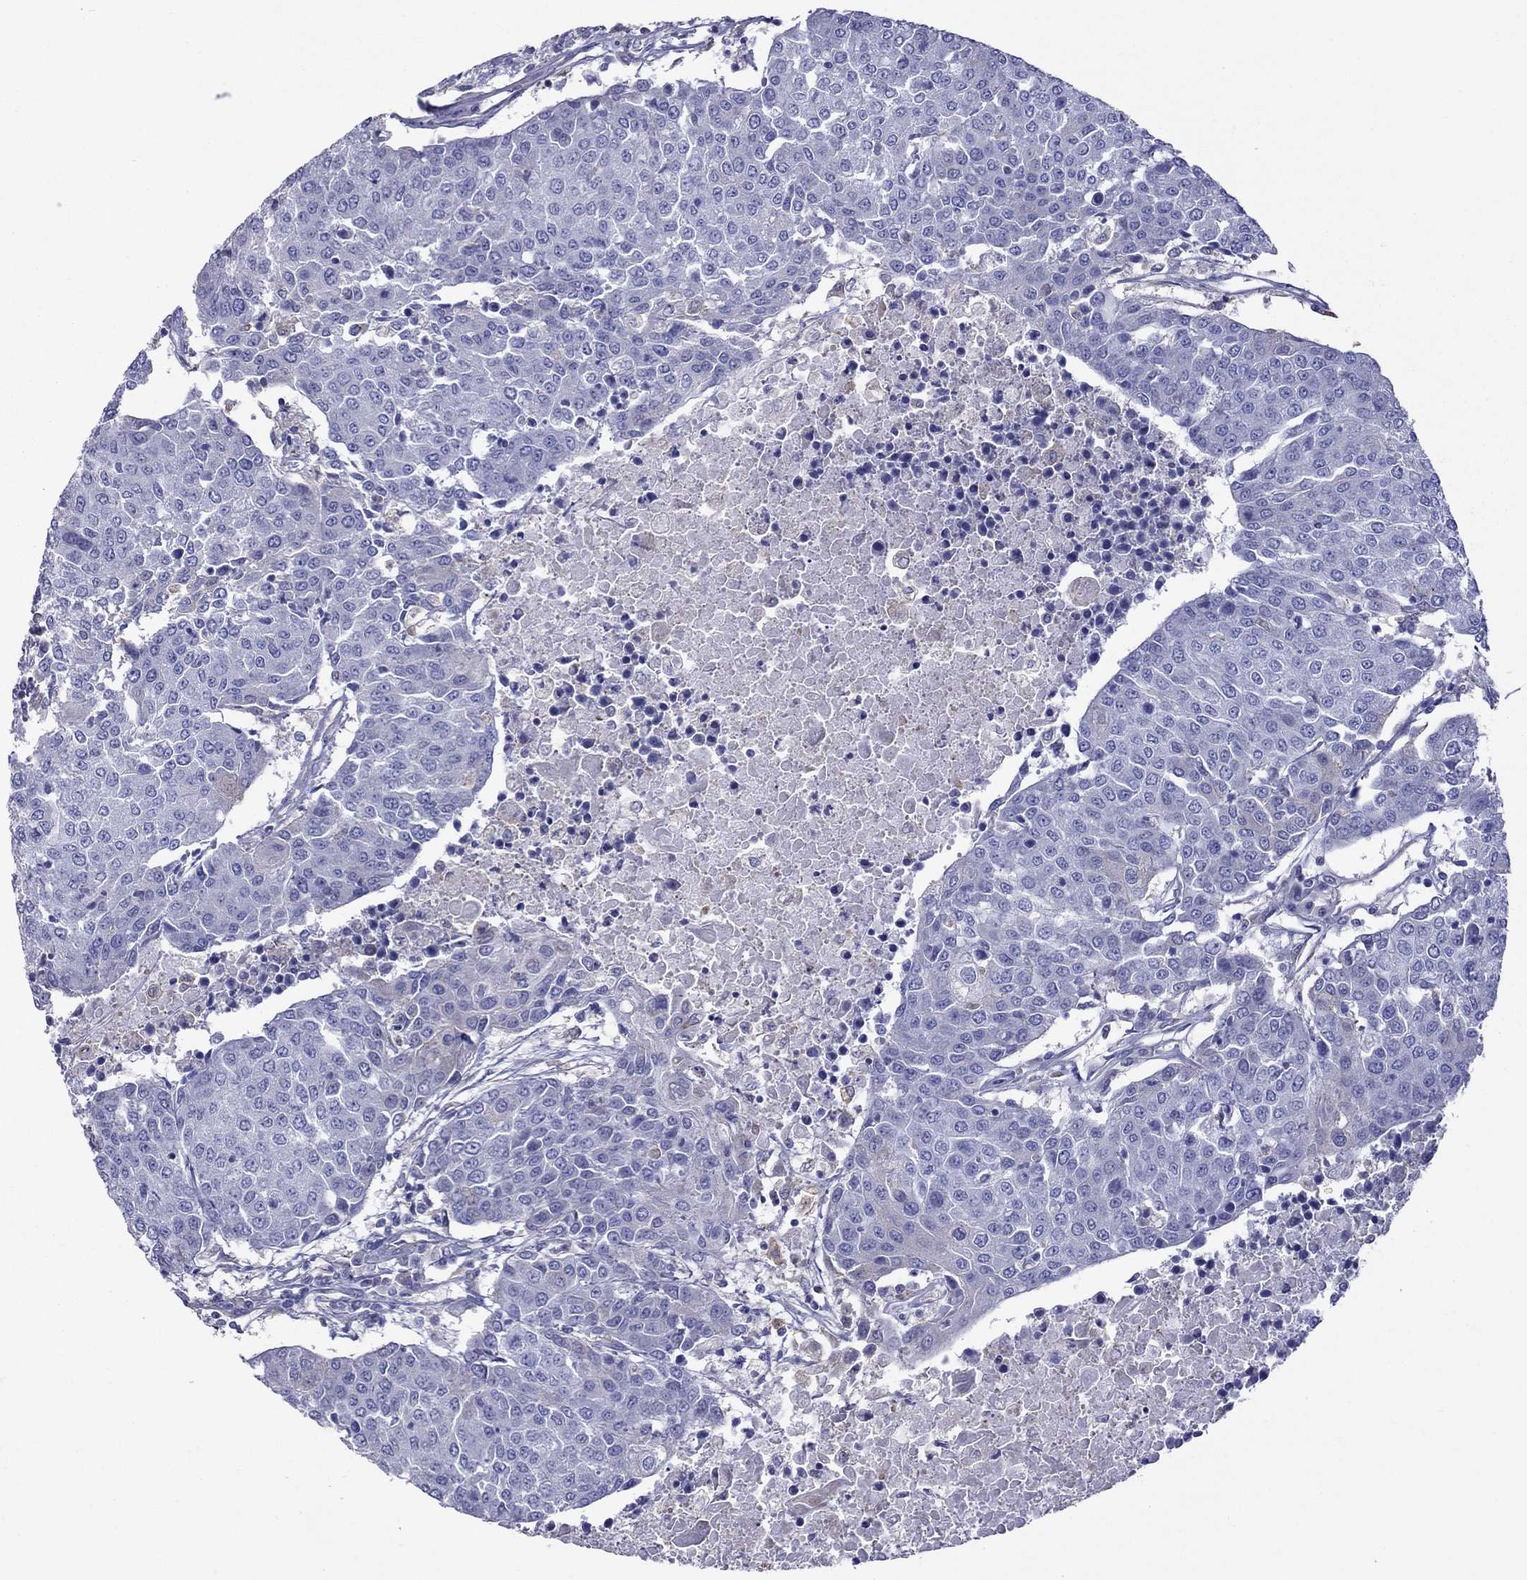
{"staining": {"intensity": "negative", "quantity": "none", "location": "none"}, "tissue": "urothelial cancer", "cell_type": "Tumor cells", "image_type": "cancer", "snomed": [{"axis": "morphology", "description": "Urothelial carcinoma, High grade"}, {"axis": "topography", "description": "Urinary bladder"}], "caption": "Urothelial carcinoma (high-grade) stained for a protein using immunohistochemistry (IHC) demonstrates no staining tumor cells.", "gene": "ALOX15B", "patient": {"sex": "female", "age": 85}}